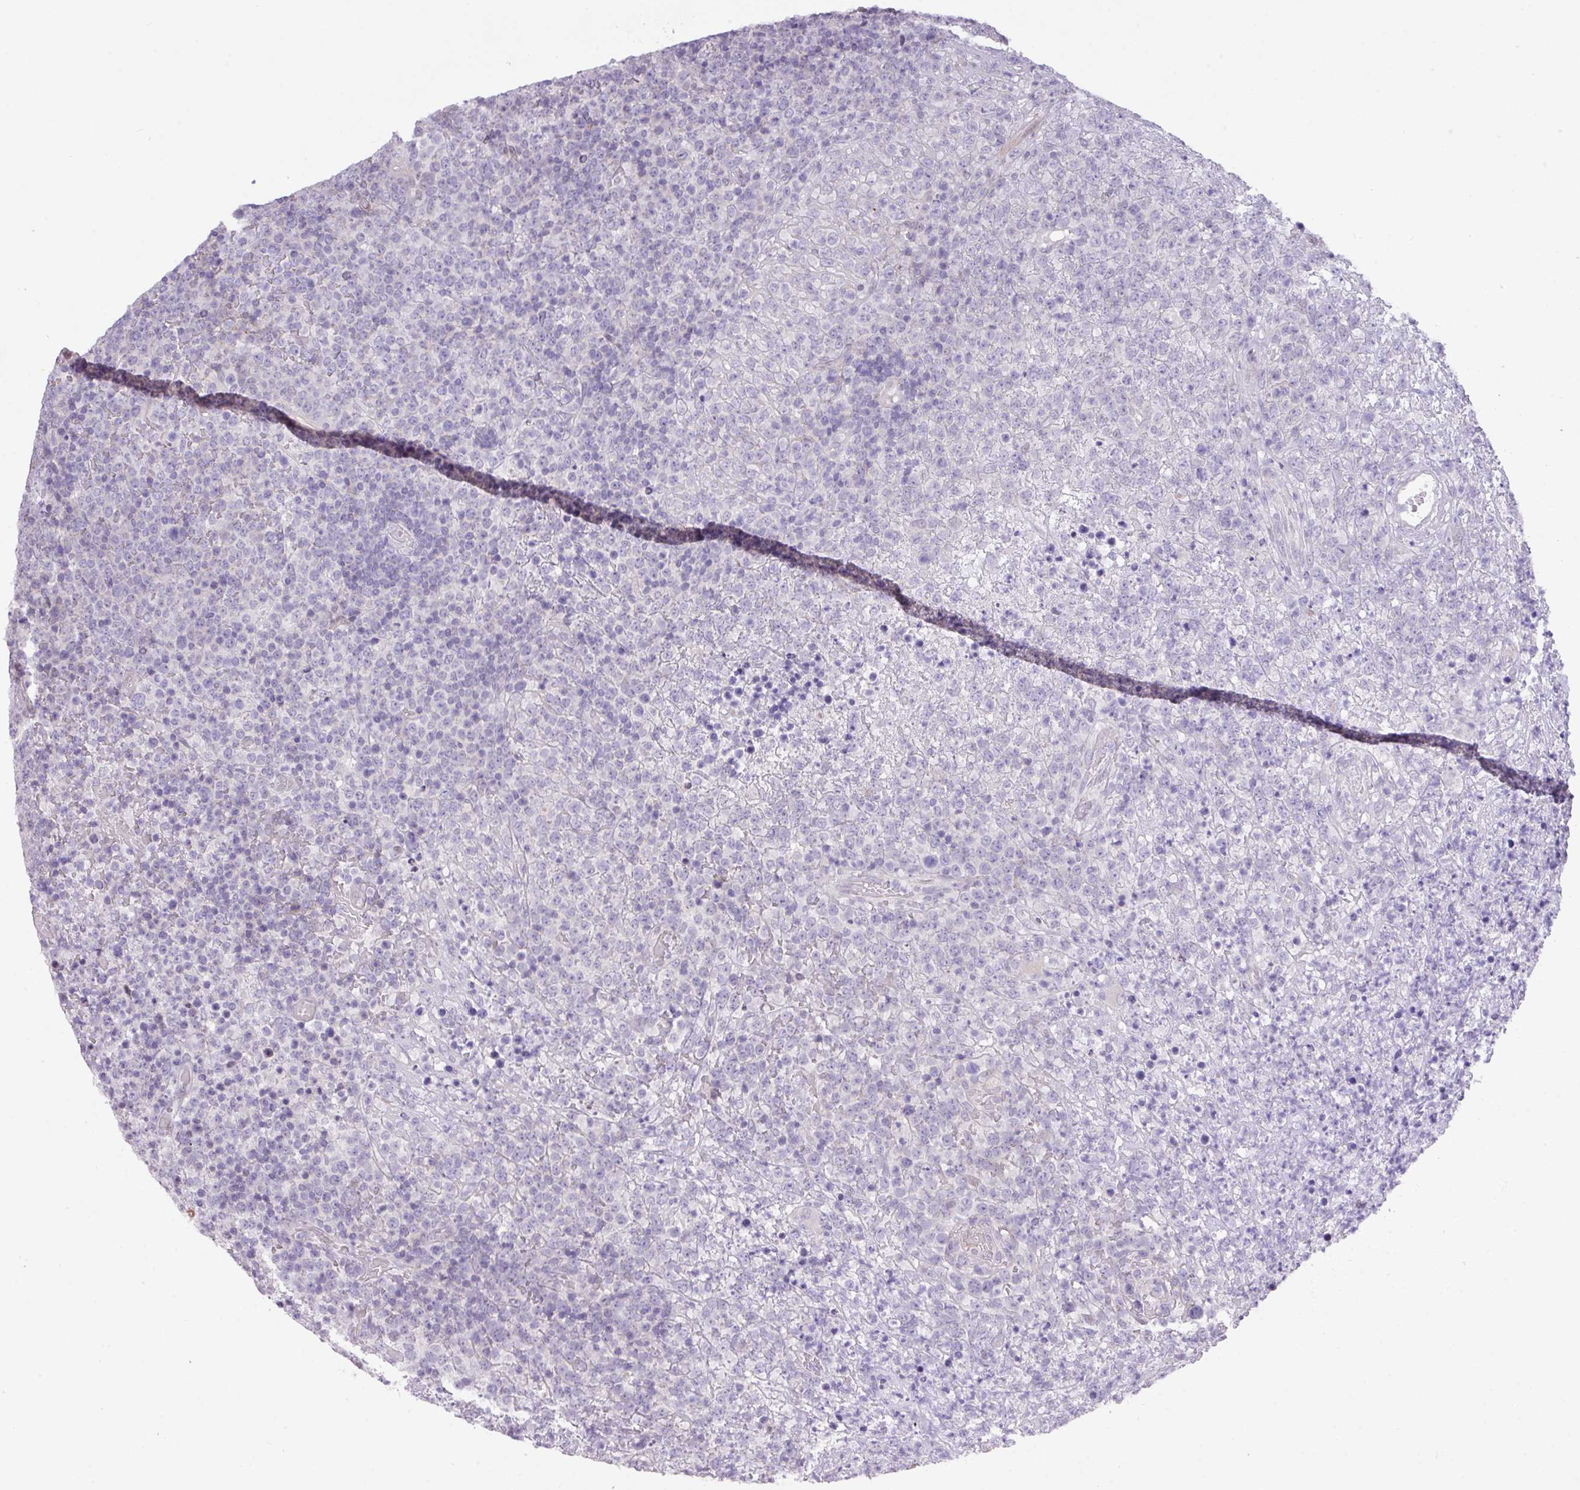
{"staining": {"intensity": "negative", "quantity": "none", "location": "none"}, "tissue": "lymphoma", "cell_type": "Tumor cells", "image_type": "cancer", "snomed": [{"axis": "morphology", "description": "Malignant lymphoma, non-Hodgkin's type, High grade"}, {"axis": "topography", "description": "Colon"}], "caption": "Immunohistochemical staining of human lymphoma shows no significant staining in tumor cells.", "gene": "ANKRD13B", "patient": {"sex": "female", "age": 53}}